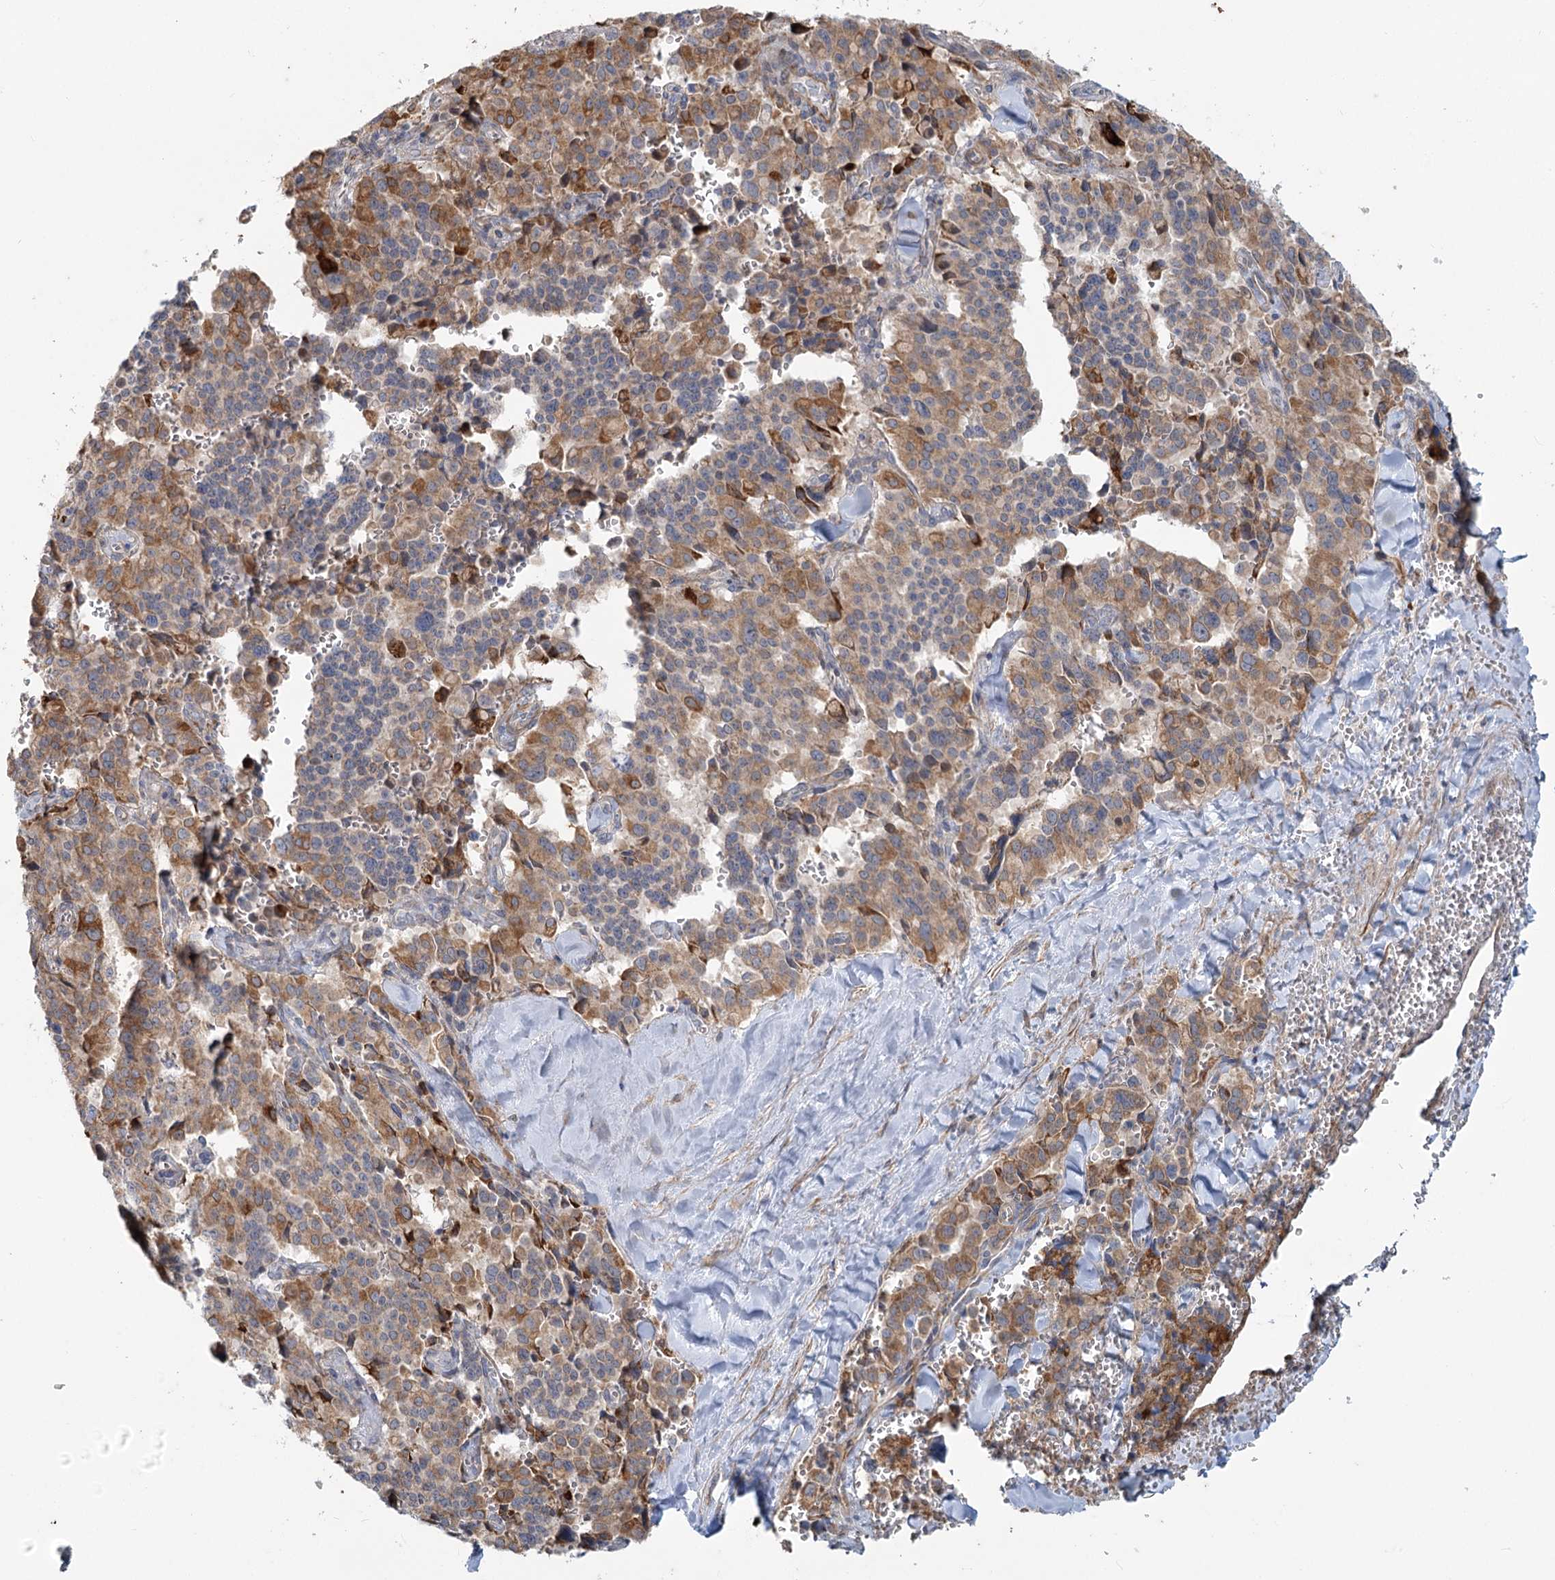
{"staining": {"intensity": "moderate", "quantity": ">75%", "location": "cytoplasmic/membranous"}, "tissue": "pancreatic cancer", "cell_type": "Tumor cells", "image_type": "cancer", "snomed": [{"axis": "morphology", "description": "Adenocarcinoma, NOS"}, {"axis": "topography", "description": "Pancreas"}], "caption": "Pancreatic cancer stained for a protein (brown) shows moderate cytoplasmic/membranous positive positivity in about >75% of tumor cells.", "gene": "MTG1", "patient": {"sex": "male", "age": 65}}